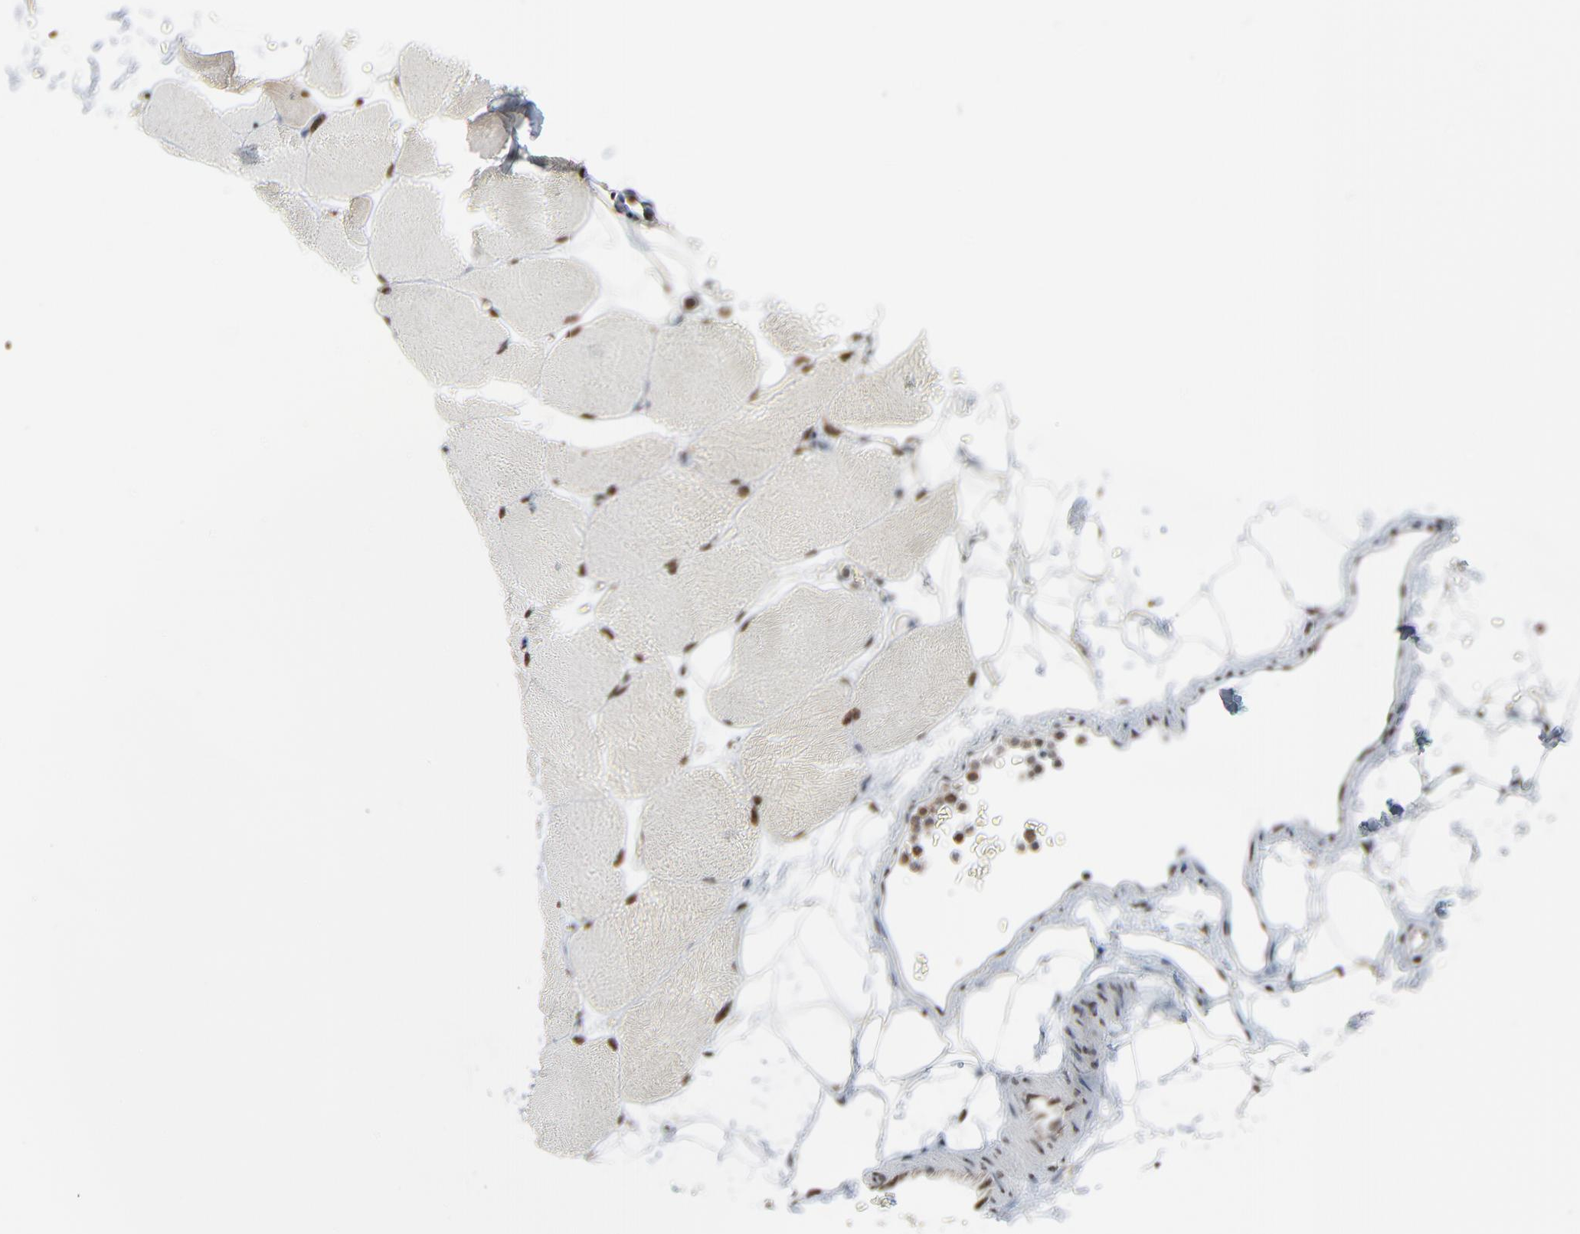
{"staining": {"intensity": "strong", "quantity": ">75%", "location": "nuclear"}, "tissue": "skeletal muscle", "cell_type": "Myocytes", "image_type": "normal", "snomed": [{"axis": "morphology", "description": "Normal tissue, NOS"}, {"axis": "topography", "description": "Skeletal muscle"}, {"axis": "topography", "description": "Parathyroid gland"}], "caption": "Immunohistochemical staining of normal human skeletal muscle reveals strong nuclear protein positivity in approximately >75% of myocytes.", "gene": "MEIS2", "patient": {"sex": "female", "age": 37}}